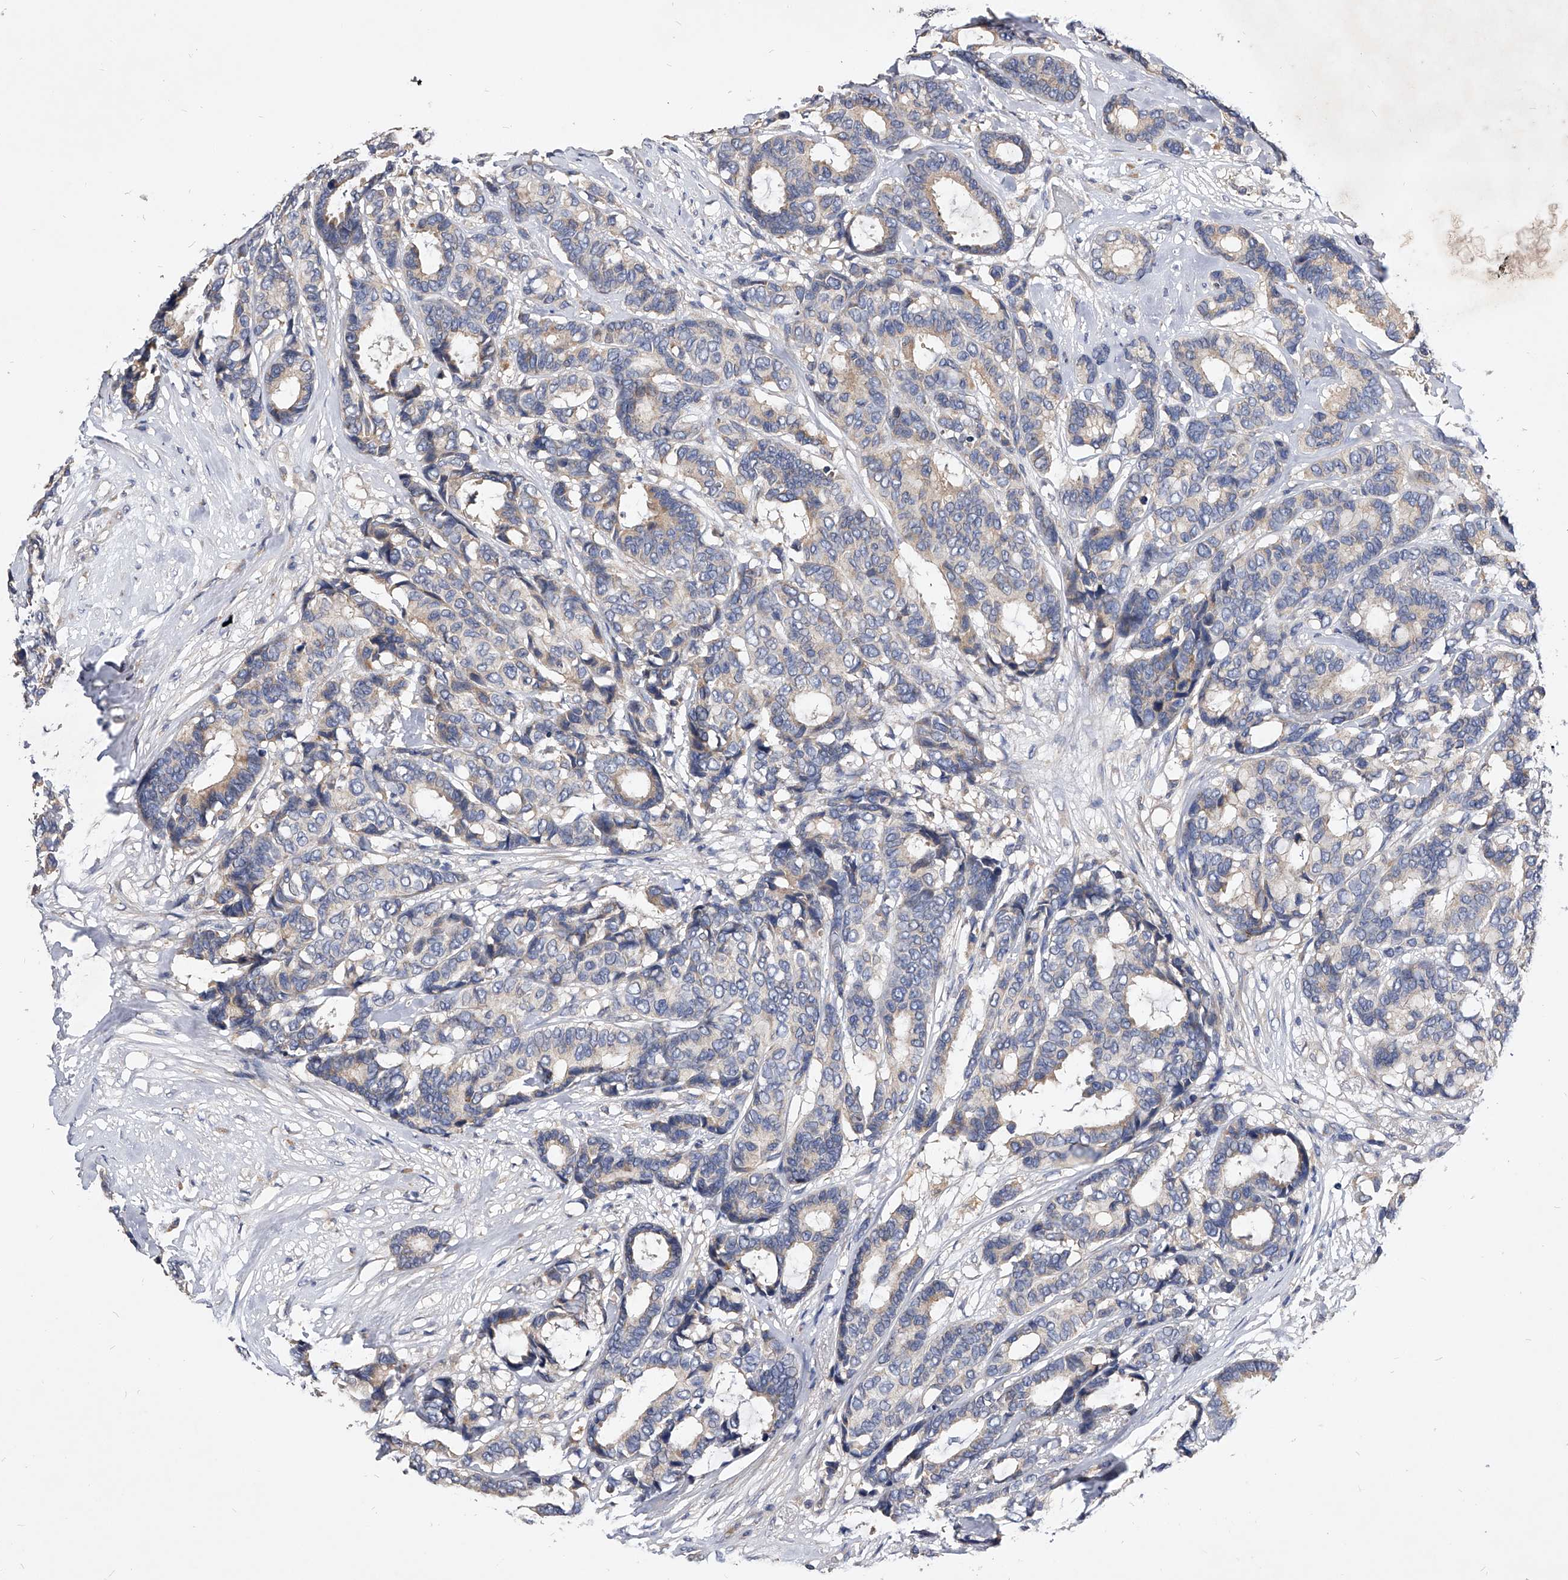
{"staining": {"intensity": "negative", "quantity": "none", "location": "none"}, "tissue": "breast cancer", "cell_type": "Tumor cells", "image_type": "cancer", "snomed": [{"axis": "morphology", "description": "Duct carcinoma"}, {"axis": "topography", "description": "Breast"}], "caption": "This micrograph is of breast cancer (invasive ductal carcinoma) stained with IHC to label a protein in brown with the nuclei are counter-stained blue. There is no expression in tumor cells.", "gene": "ARL4C", "patient": {"sex": "female", "age": 87}}